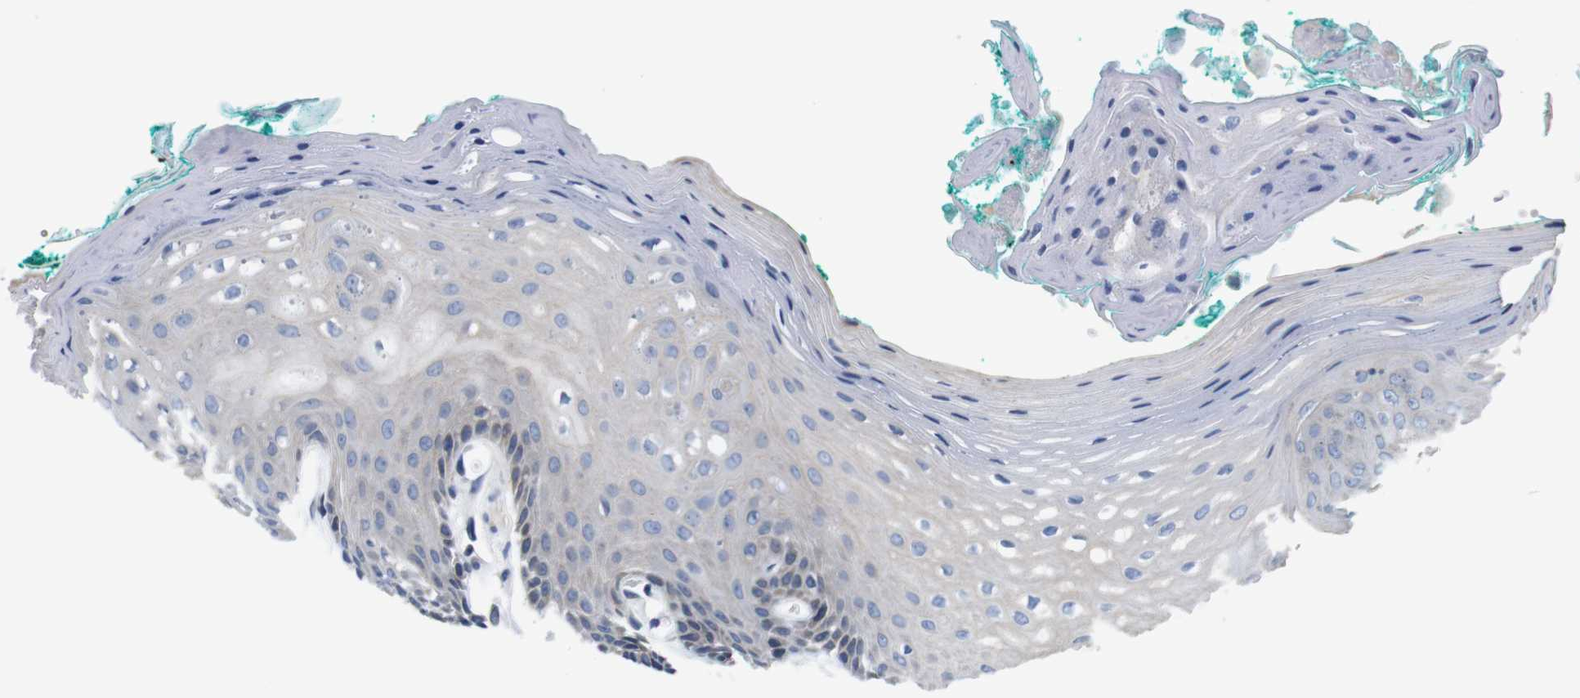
{"staining": {"intensity": "negative", "quantity": "none", "location": "none"}, "tissue": "oral mucosa", "cell_type": "Squamous epithelial cells", "image_type": "normal", "snomed": [{"axis": "morphology", "description": "Normal tissue, NOS"}, {"axis": "topography", "description": "Skeletal muscle"}, {"axis": "topography", "description": "Oral tissue"}, {"axis": "topography", "description": "Peripheral nerve tissue"}], "caption": "Immunohistochemistry photomicrograph of normal oral mucosa: oral mucosa stained with DAB displays no significant protein staining in squamous epithelial cells. Nuclei are stained in blue.", "gene": "HACD3", "patient": {"sex": "female", "age": 84}}